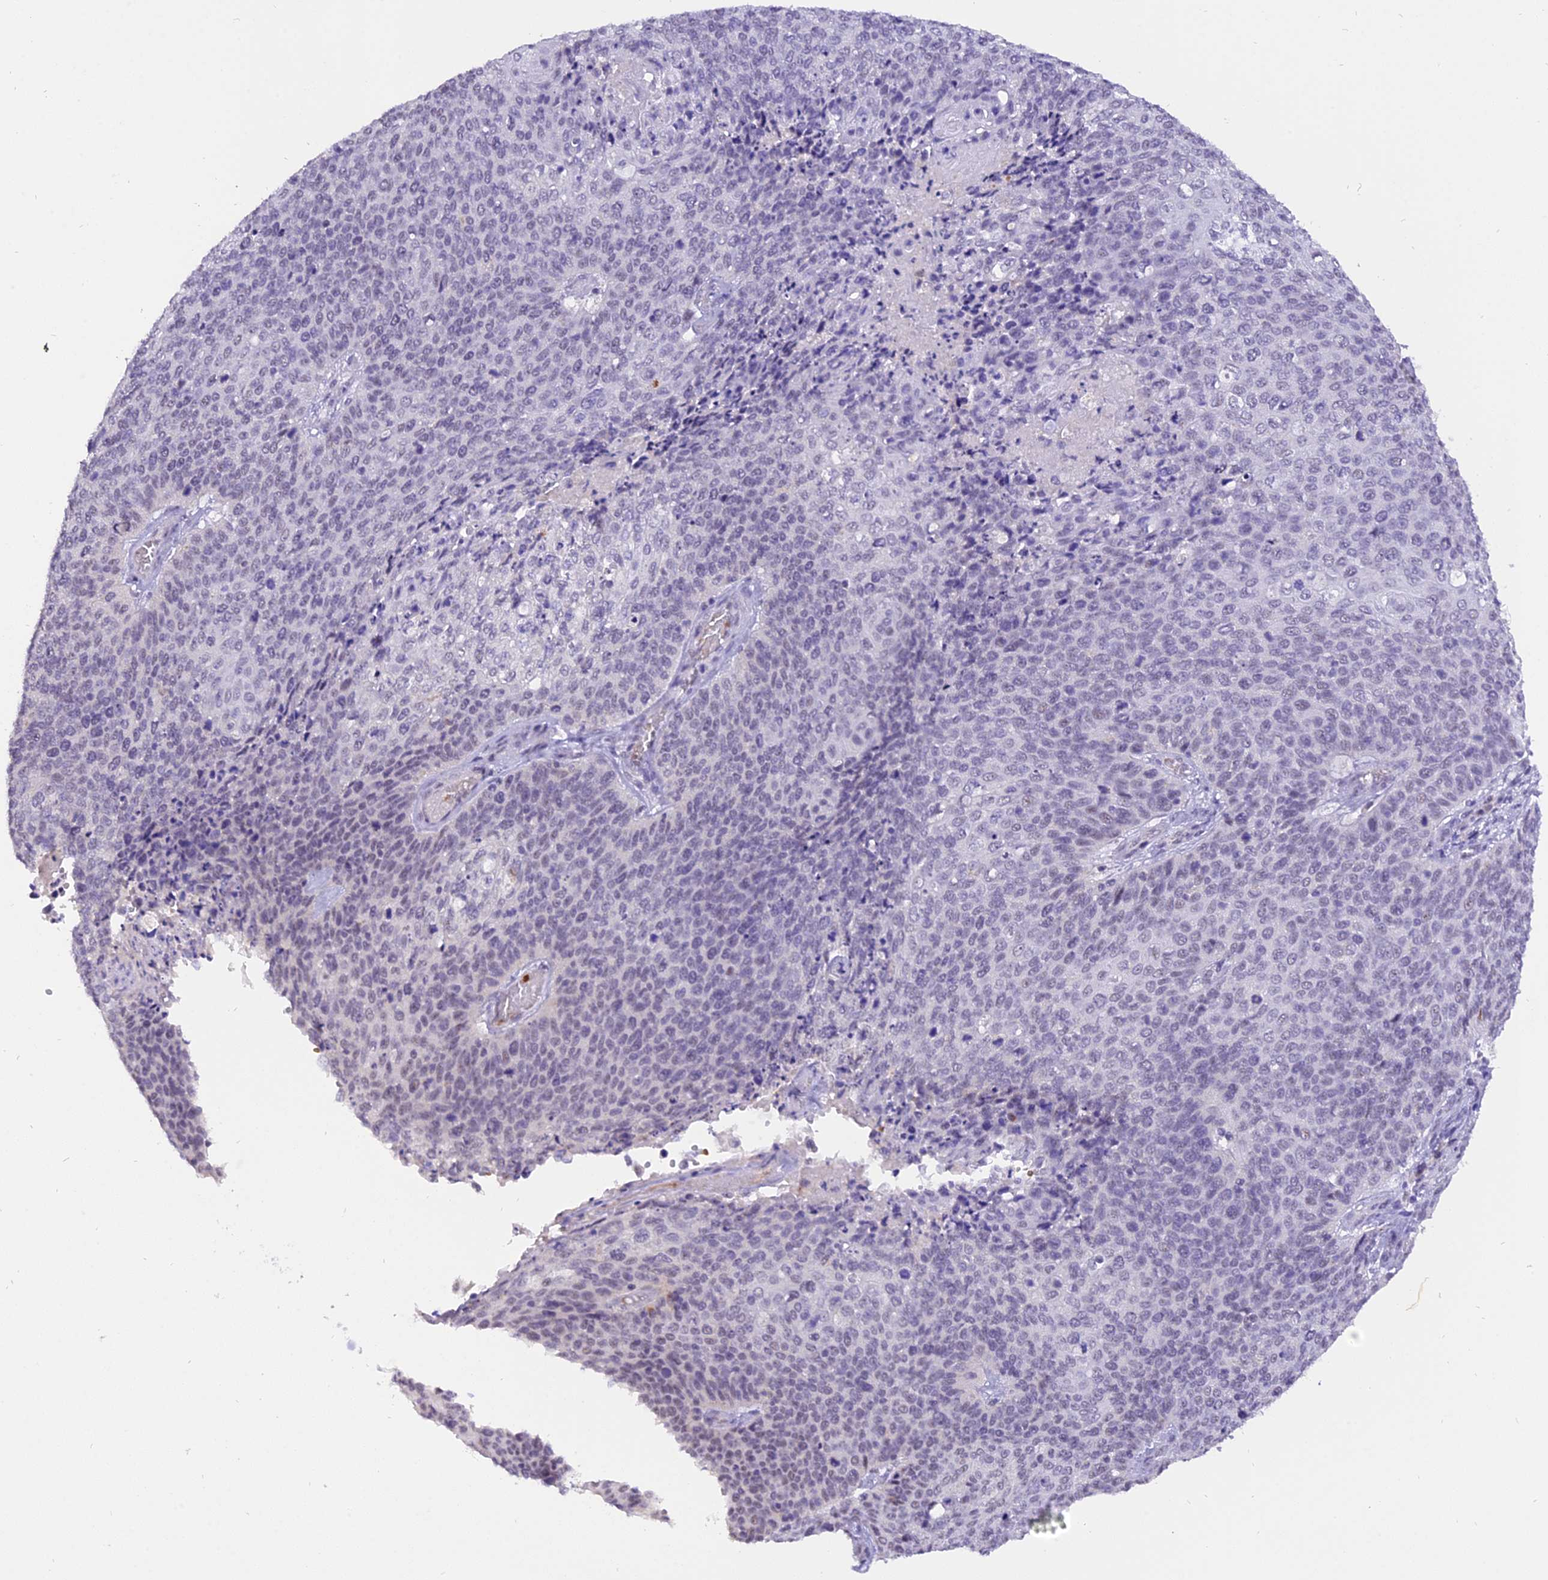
{"staining": {"intensity": "negative", "quantity": "none", "location": "none"}, "tissue": "cervical cancer", "cell_type": "Tumor cells", "image_type": "cancer", "snomed": [{"axis": "morphology", "description": "Squamous cell carcinoma, NOS"}, {"axis": "topography", "description": "Cervix"}], "caption": "Immunohistochemistry (IHC) of cervical cancer (squamous cell carcinoma) demonstrates no staining in tumor cells. (Brightfield microscopy of DAB (3,3'-diaminobenzidine) IHC at high magnification).", "gene": "AHSP", "patient": {"sex": "female", "age": 39}}